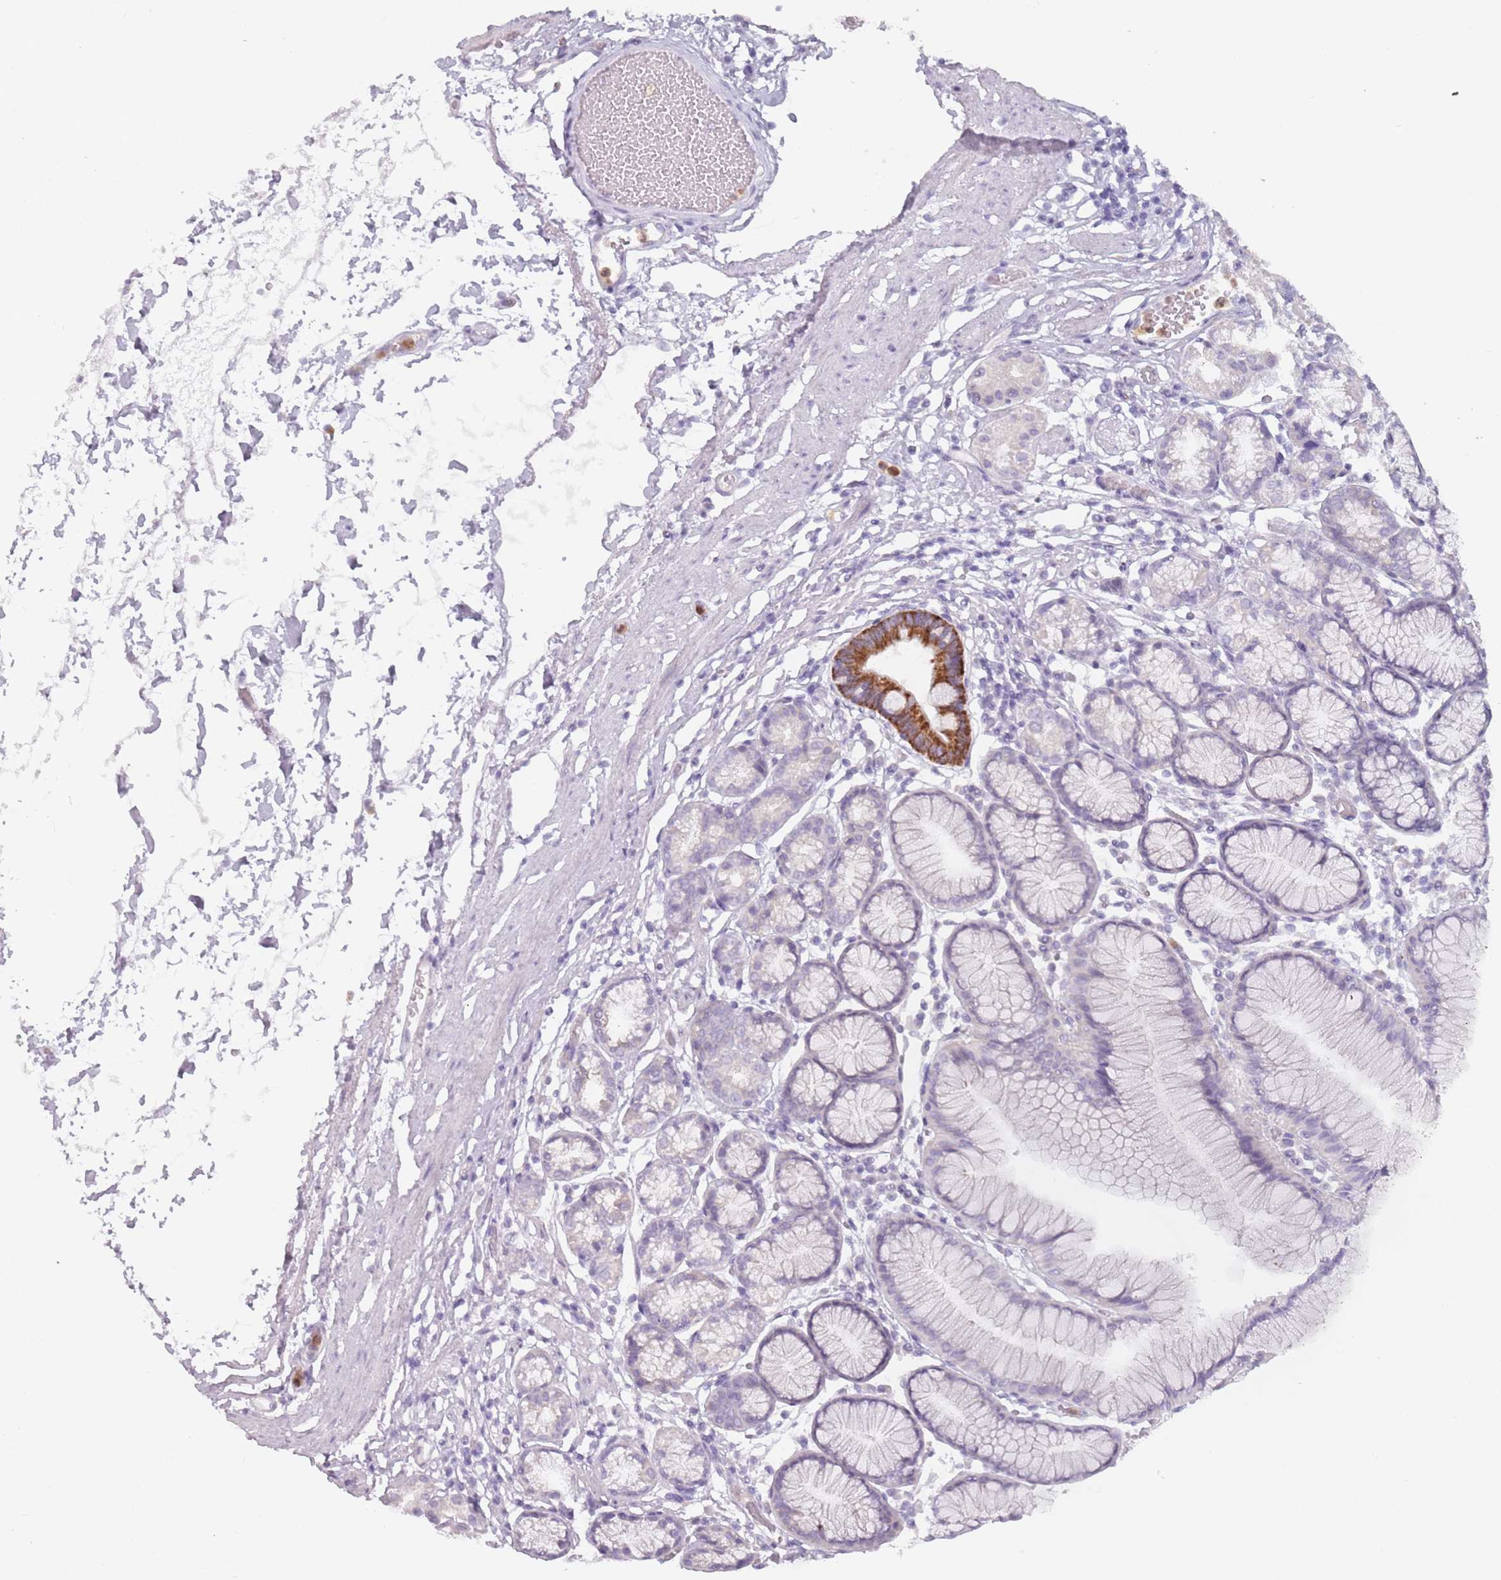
{"staining": {"intensity": "strong", "quantity": "<25%", "location": "cytoplasmic/membranous"}, "tissue": "stomach", "cell_type": "Glandular cells", "image_type": "normal", "snomed": [{"axis": "morphology", "description": "Normal tissue, NOS"}, {"axis": "topography", "description": "Stomach"}], "caption": "Stomach stained with a brown dye shows strong cytoplasmic/membranous positive positivity in about <25% of glandular cells.", "gene": "ZNF584", "patient": {"sex": "female", "age": 57}}